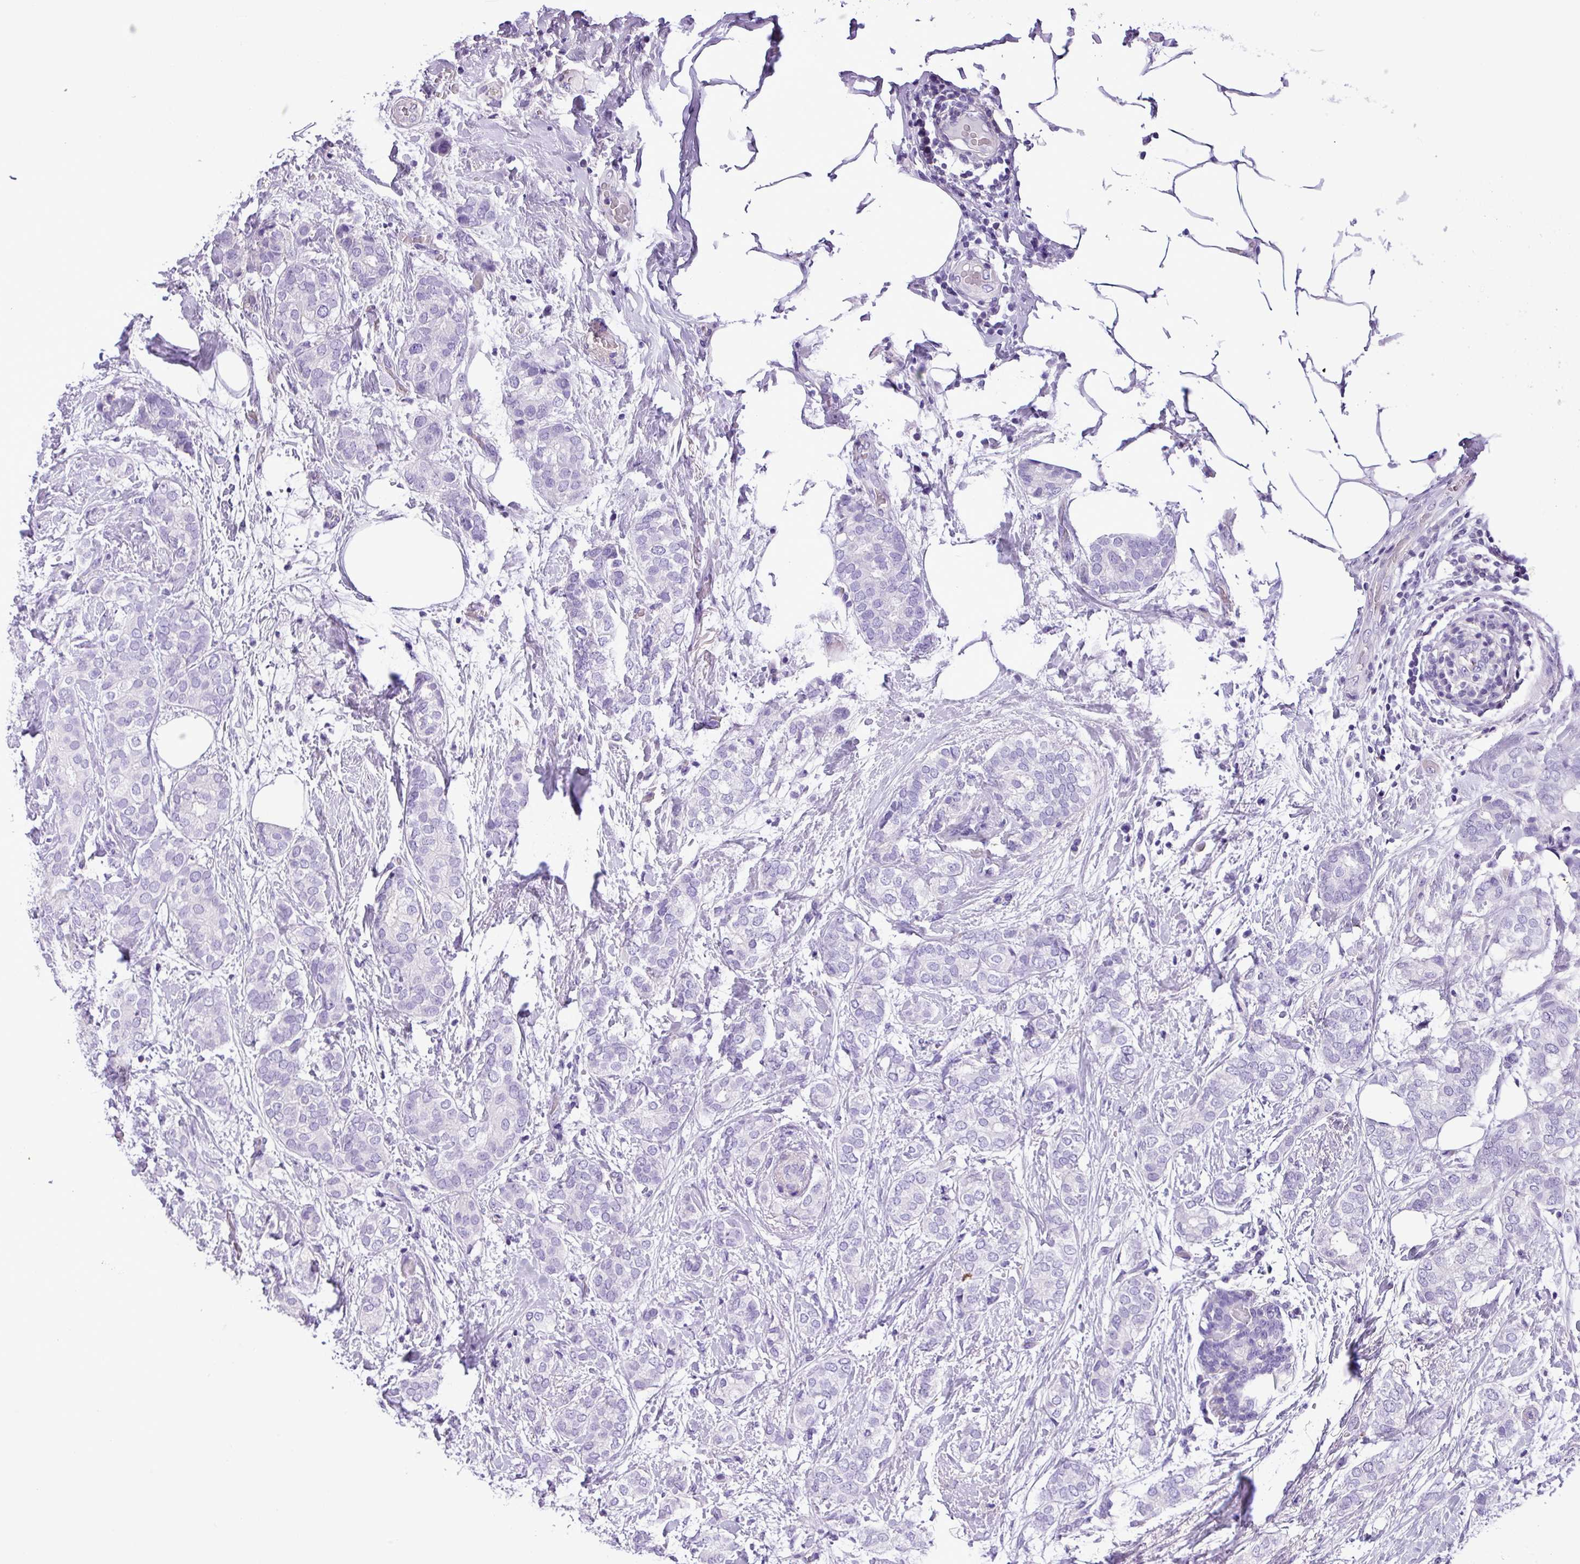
{"staining": {"intensity": "negative", "quantity": "none", "location": "none"}, "tissue": "breast cancer", "cell_type": "Tumor cells", "image_type": "cancer", "snomed": [{"axis": "morphology", "description": "Duct carcinoma"}, {"axis": "topography", "description": "Breast"}], "caption": "High magnification brightfield microscopy of breast cancer (invasive ductal carcinoma) stained with DAB (brown) and counterstained with hematoxylin (blue): tumor cells show no significant staining.", "gene": "ZNF334", "patient": {"sex": "female", "age": 73}}